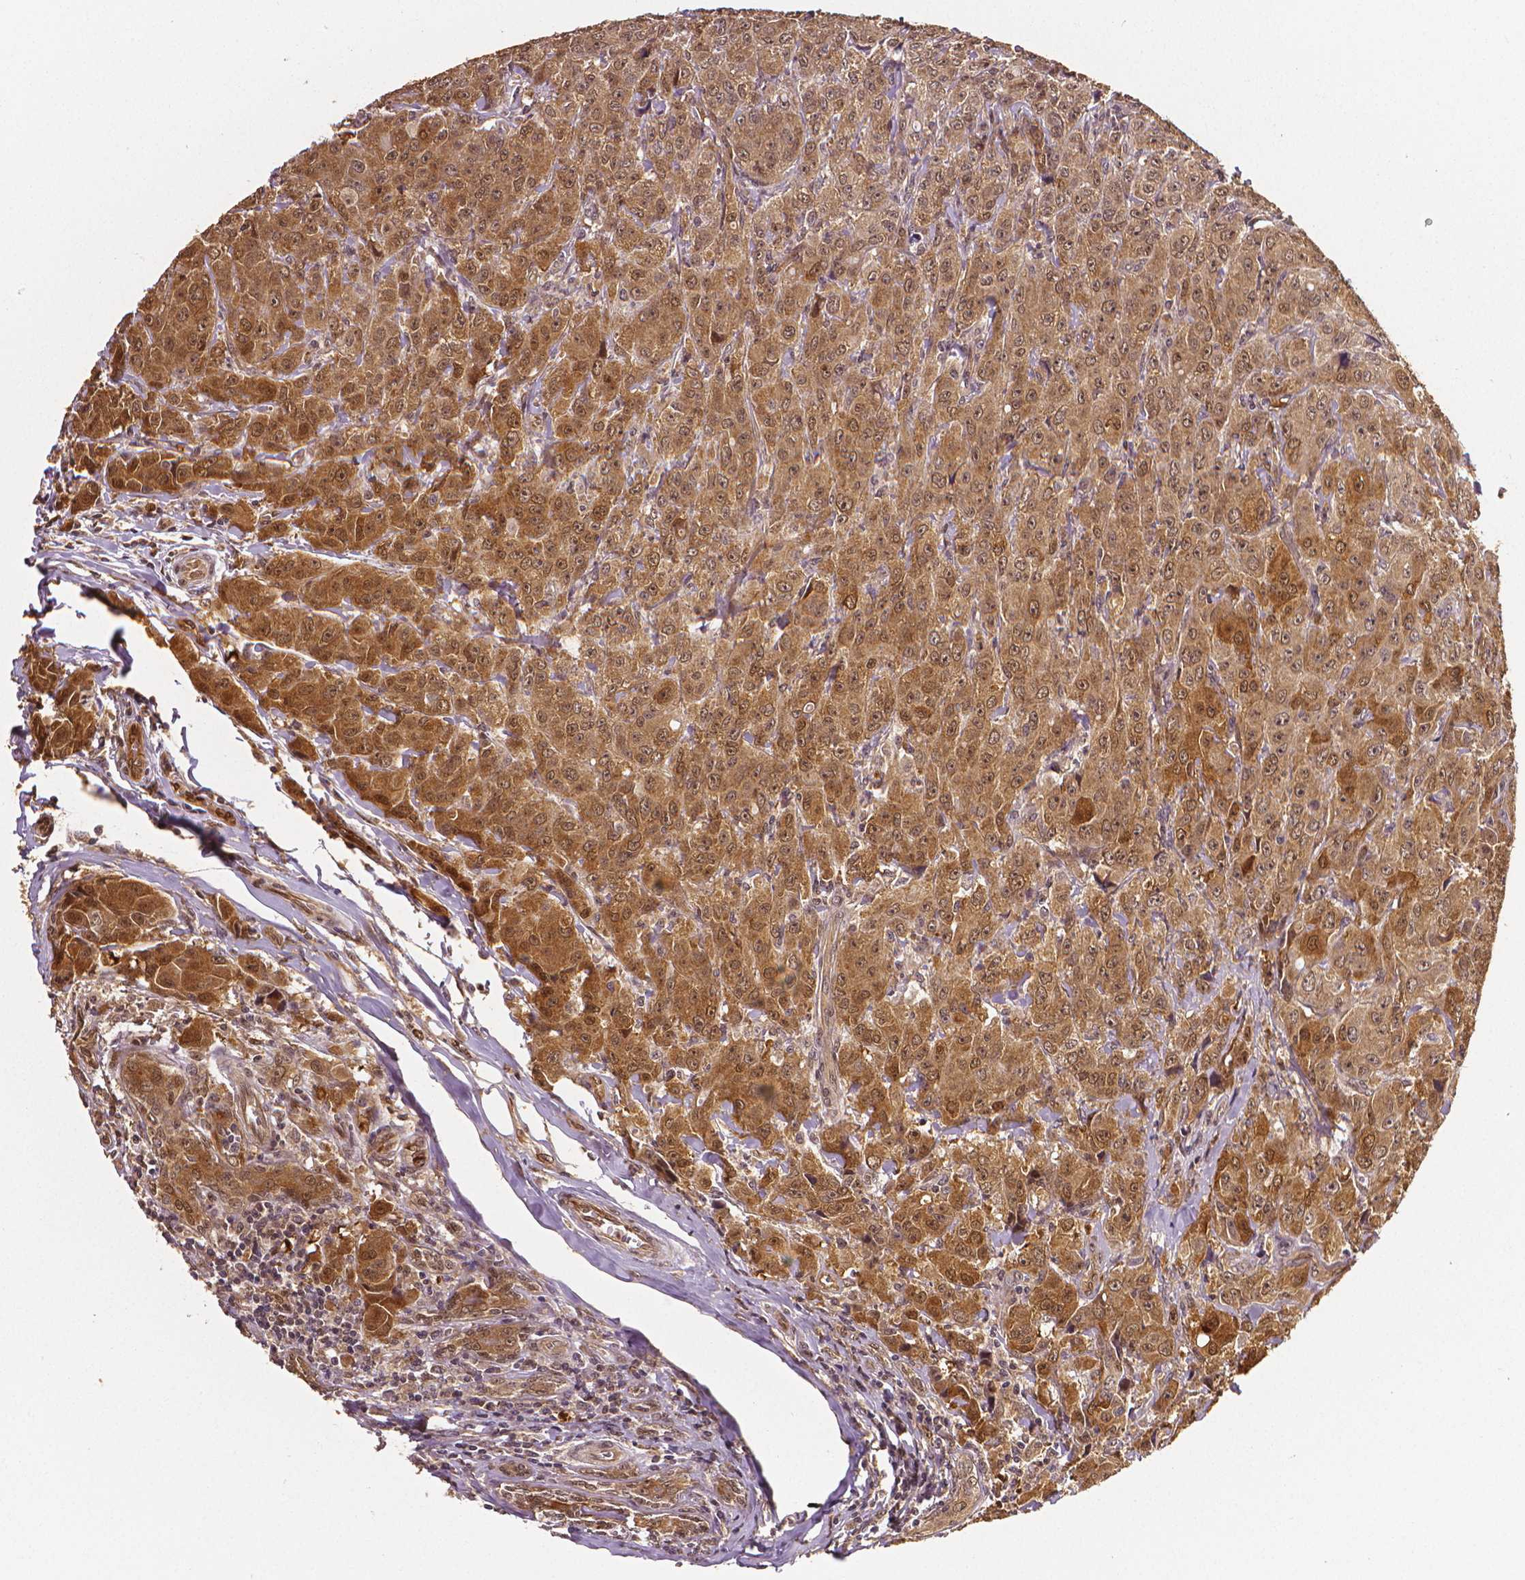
{"staining": {"intensity": "moderate", "quantity": ">75%", "location": "cytoplasmic/membranous"}, "tissue": "breast cancer", "cell_type": "Tumor cells", "image_type": "cancer", "snomed": [{"axis": "morphology", "description": "Duct carcinoma"}, {"axis": "topography", "description": "Breast"}], "caption": "The histopathology image demonstrates immunohistochemical staining of breast cancer (intraductal carcinoma). There is moderate cytoplasmic/membranous staining is present in approximately >75% of tumor cells. (DAB (3,3'-diaminobenzidine) = brown stain, brightfield microscopy at high magnification).", "gene": "STAT3", "patient": {"sex": "female", "age": 43}}